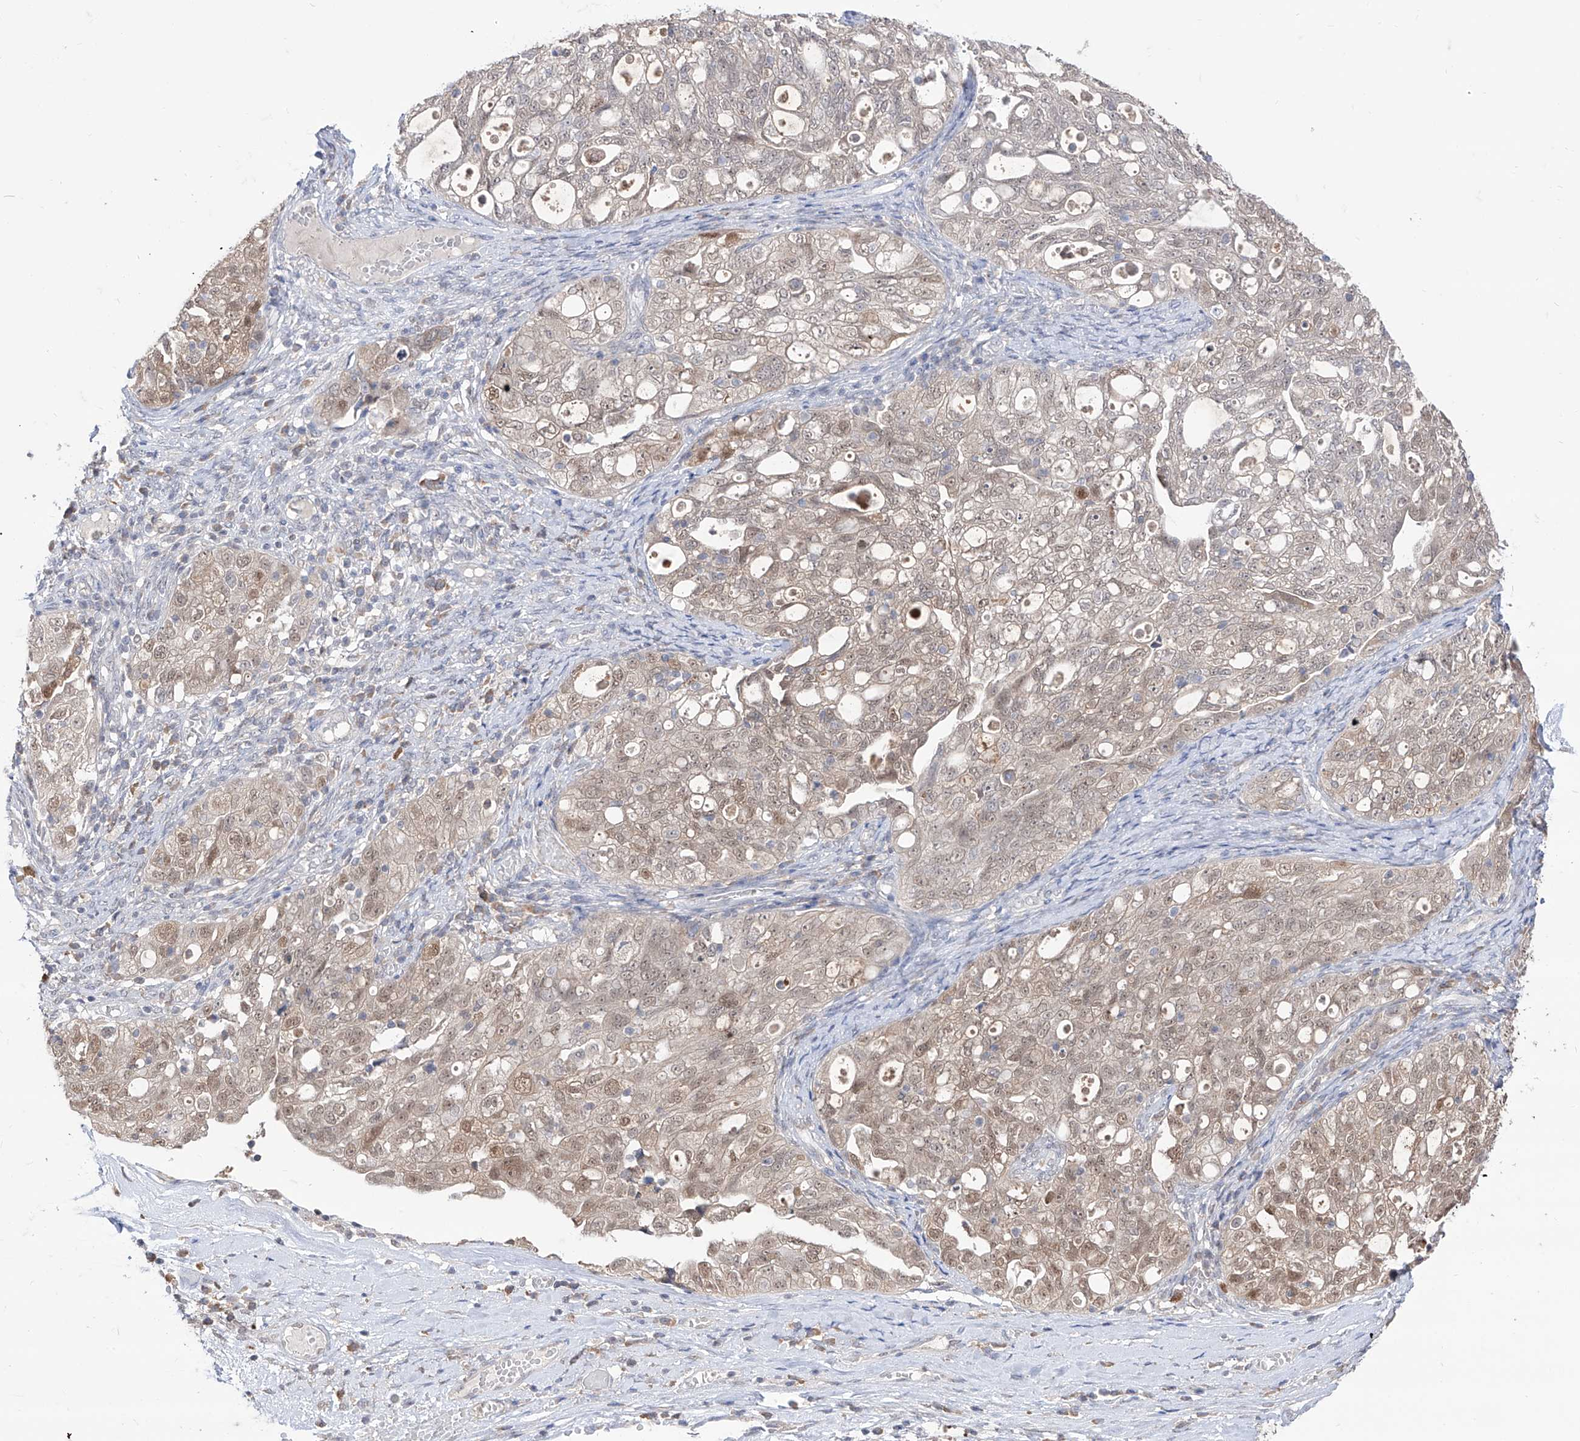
{"staining": {"intensity": "weak", "quantity": ">75%", "location": "nuclear"}, "tissue": "ovarian cancer", "cell_type": "Tumor cells", "image_type": "cancer", "snomed": [{"axis": "morphology", "description": "Carcinoma, NOS"}, {"axis": "morphology", "description": "Cystadenocarcinoma, serous, NOS"}, {"axis": "topography", "description": "Ovary"}], "caption": "An image of human ovarian cancer stained for a protein displays weak nuclear brown staining in tumor cells.", "gene": "BROX", "patient": {"sex": "female", "age": 69}}